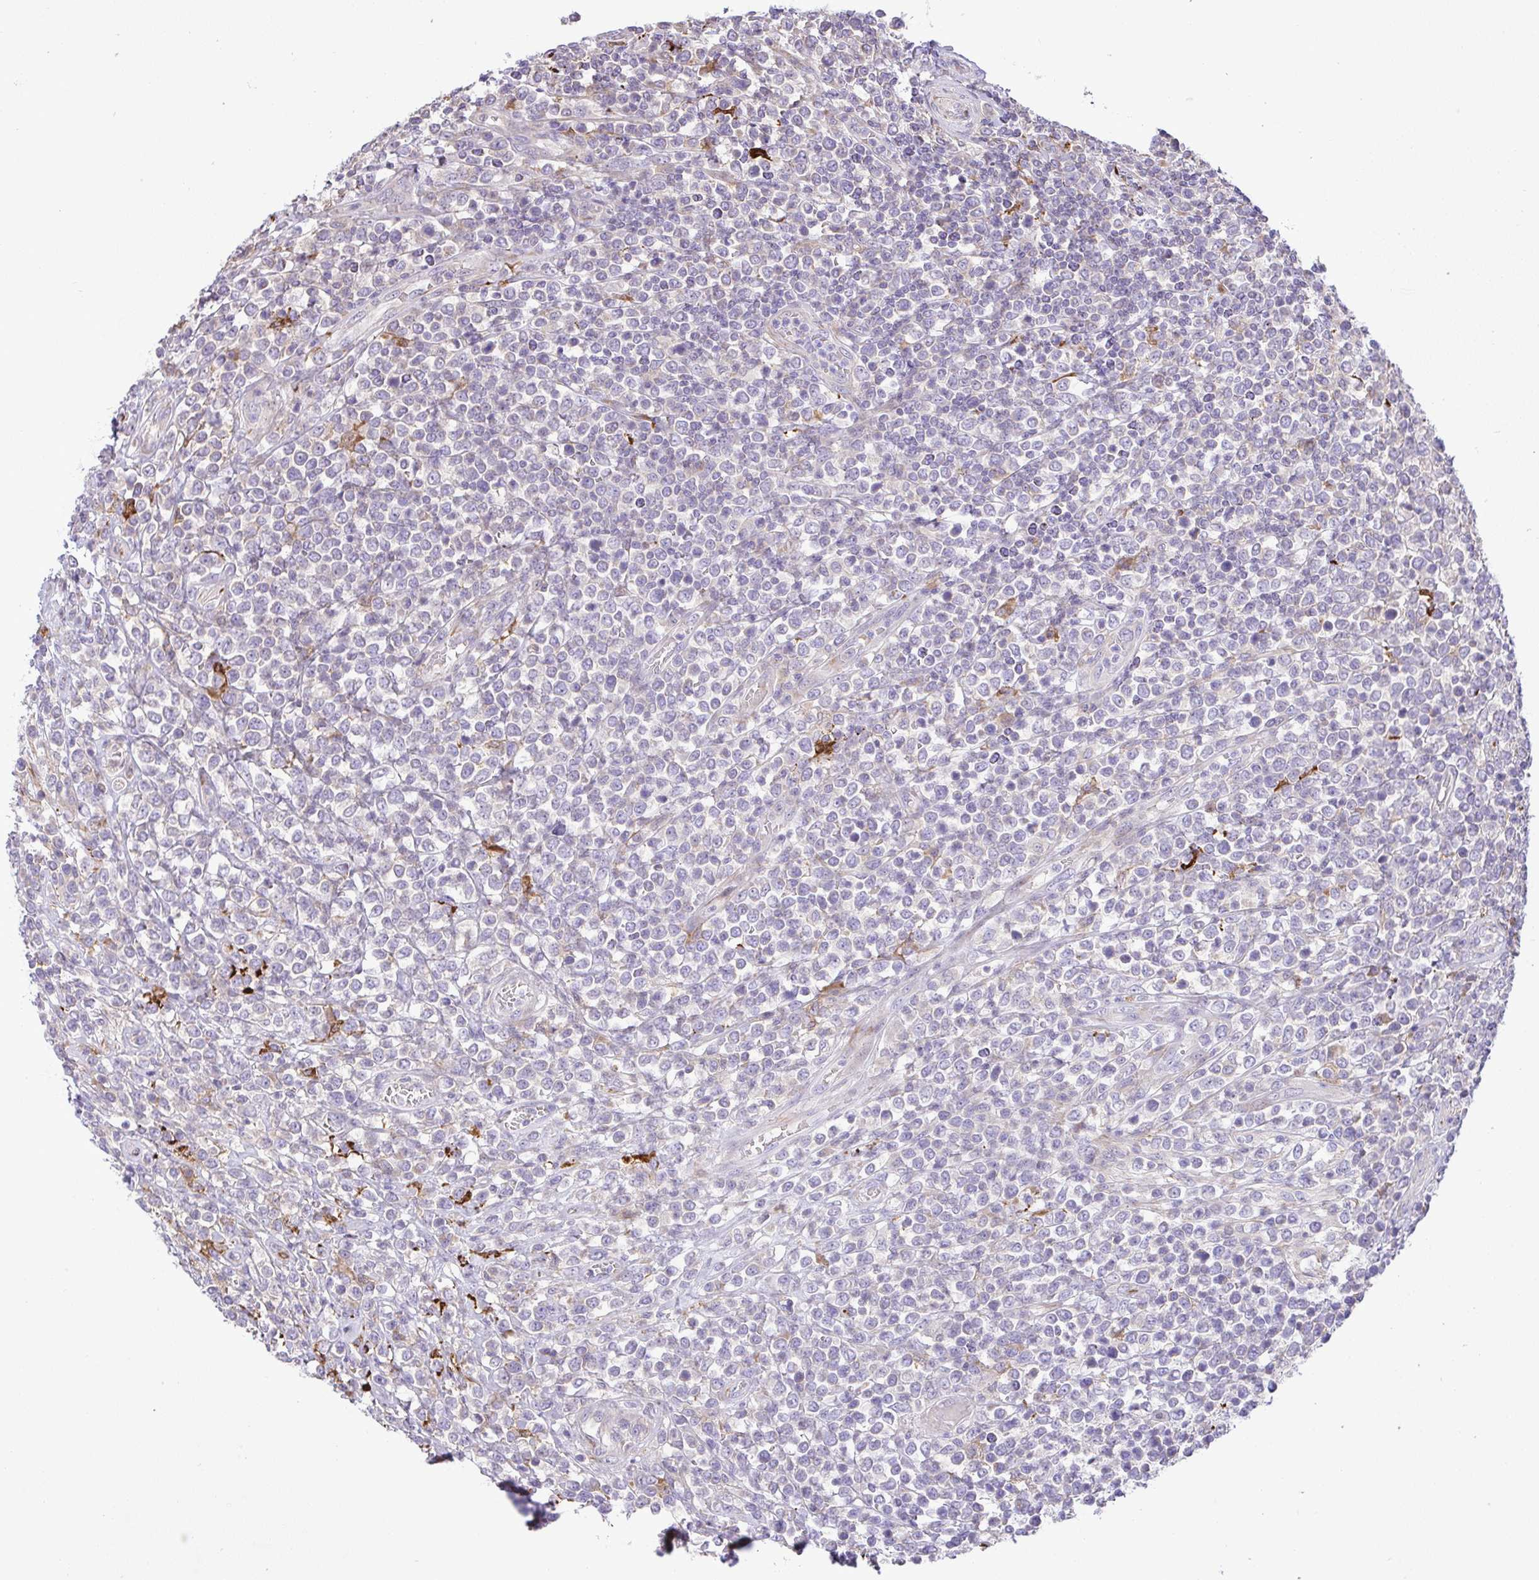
{"staining": {"intensity": "negative", "quantity": "none", "location": "none"}, "tissue": "lymphoma", "cell_type": "Tumor cells", "image_type": "cancer", "snomed": [{"axis": "morphology", "description": "Malignant lymphoma, non-Hodgkin's type, High grade"}, {"axis": "topography", "description": "Soft tissue"}], "caption": "Immunohistochemistry (IHC) of human lymphoma displays no positivity in tumor cells.", "gene": "GRID2", "patient": {"sex": "female", "age": 56}}